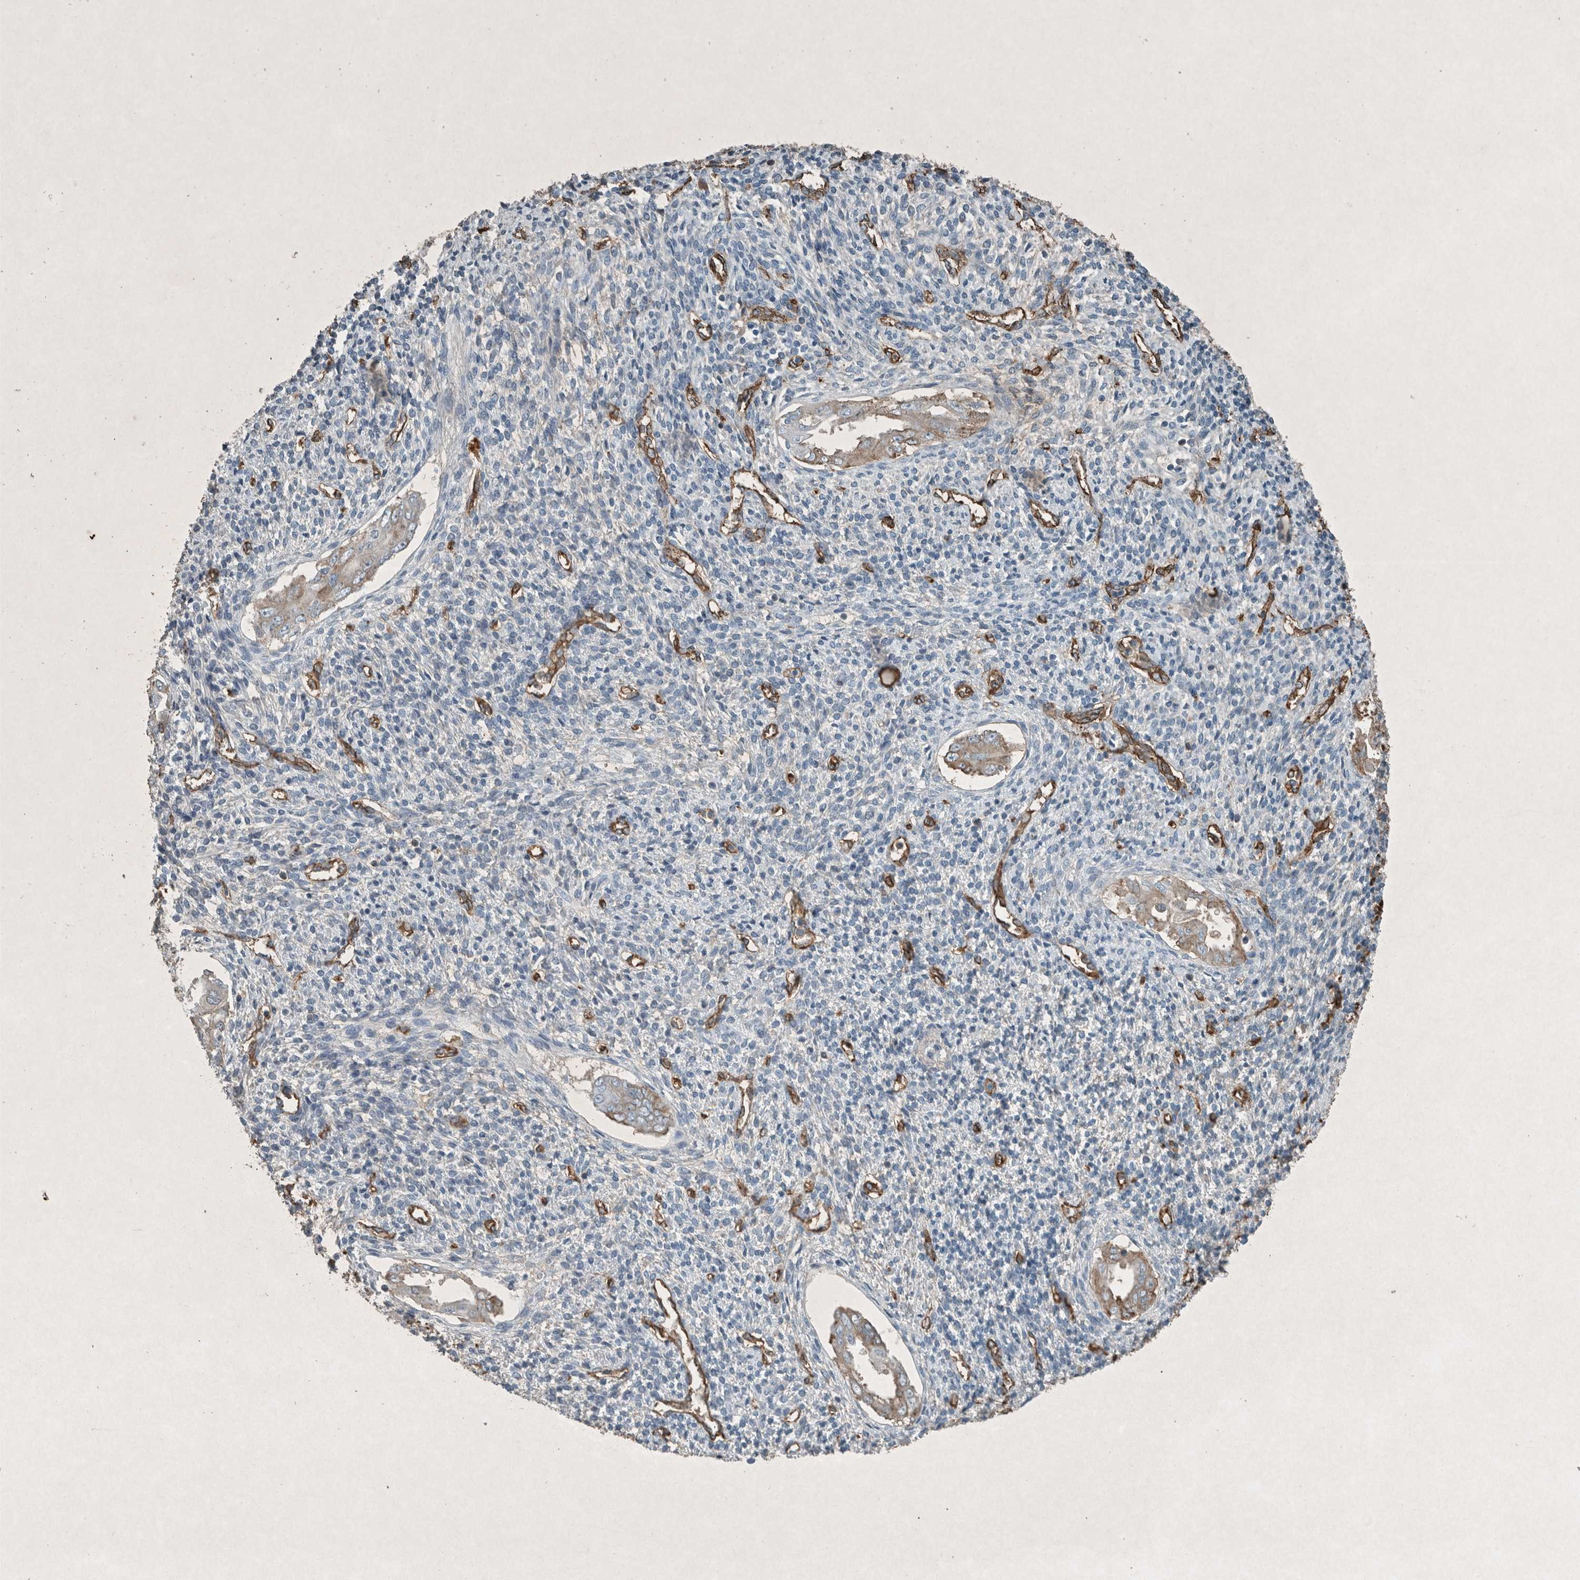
{"staining": {"intensity": "negative", "quantity": "none", "location": "none"}, "tissue": "endometrium", "cell_type": "Cells in endometrial stroma", "image_type": "normal", "snomed": [{"axis": "morphology", "description": "Normal tissue, NOS"}, {"axis": "topography", "description": "Endometrium"}], "caption": "DAB (3,3'-diaminobenzidine) immunohistochemical staining of benign endometrium shows no significant expression in cells in endometrial stroma. (Stains: DAB (3,3'-diaminobenzidine) IHC with hematoxylin counter stain, Microscopy: brightfield microscopy at high magnification).", "gene": "LBP", "patient": {"sex": "female", "age": 66}}